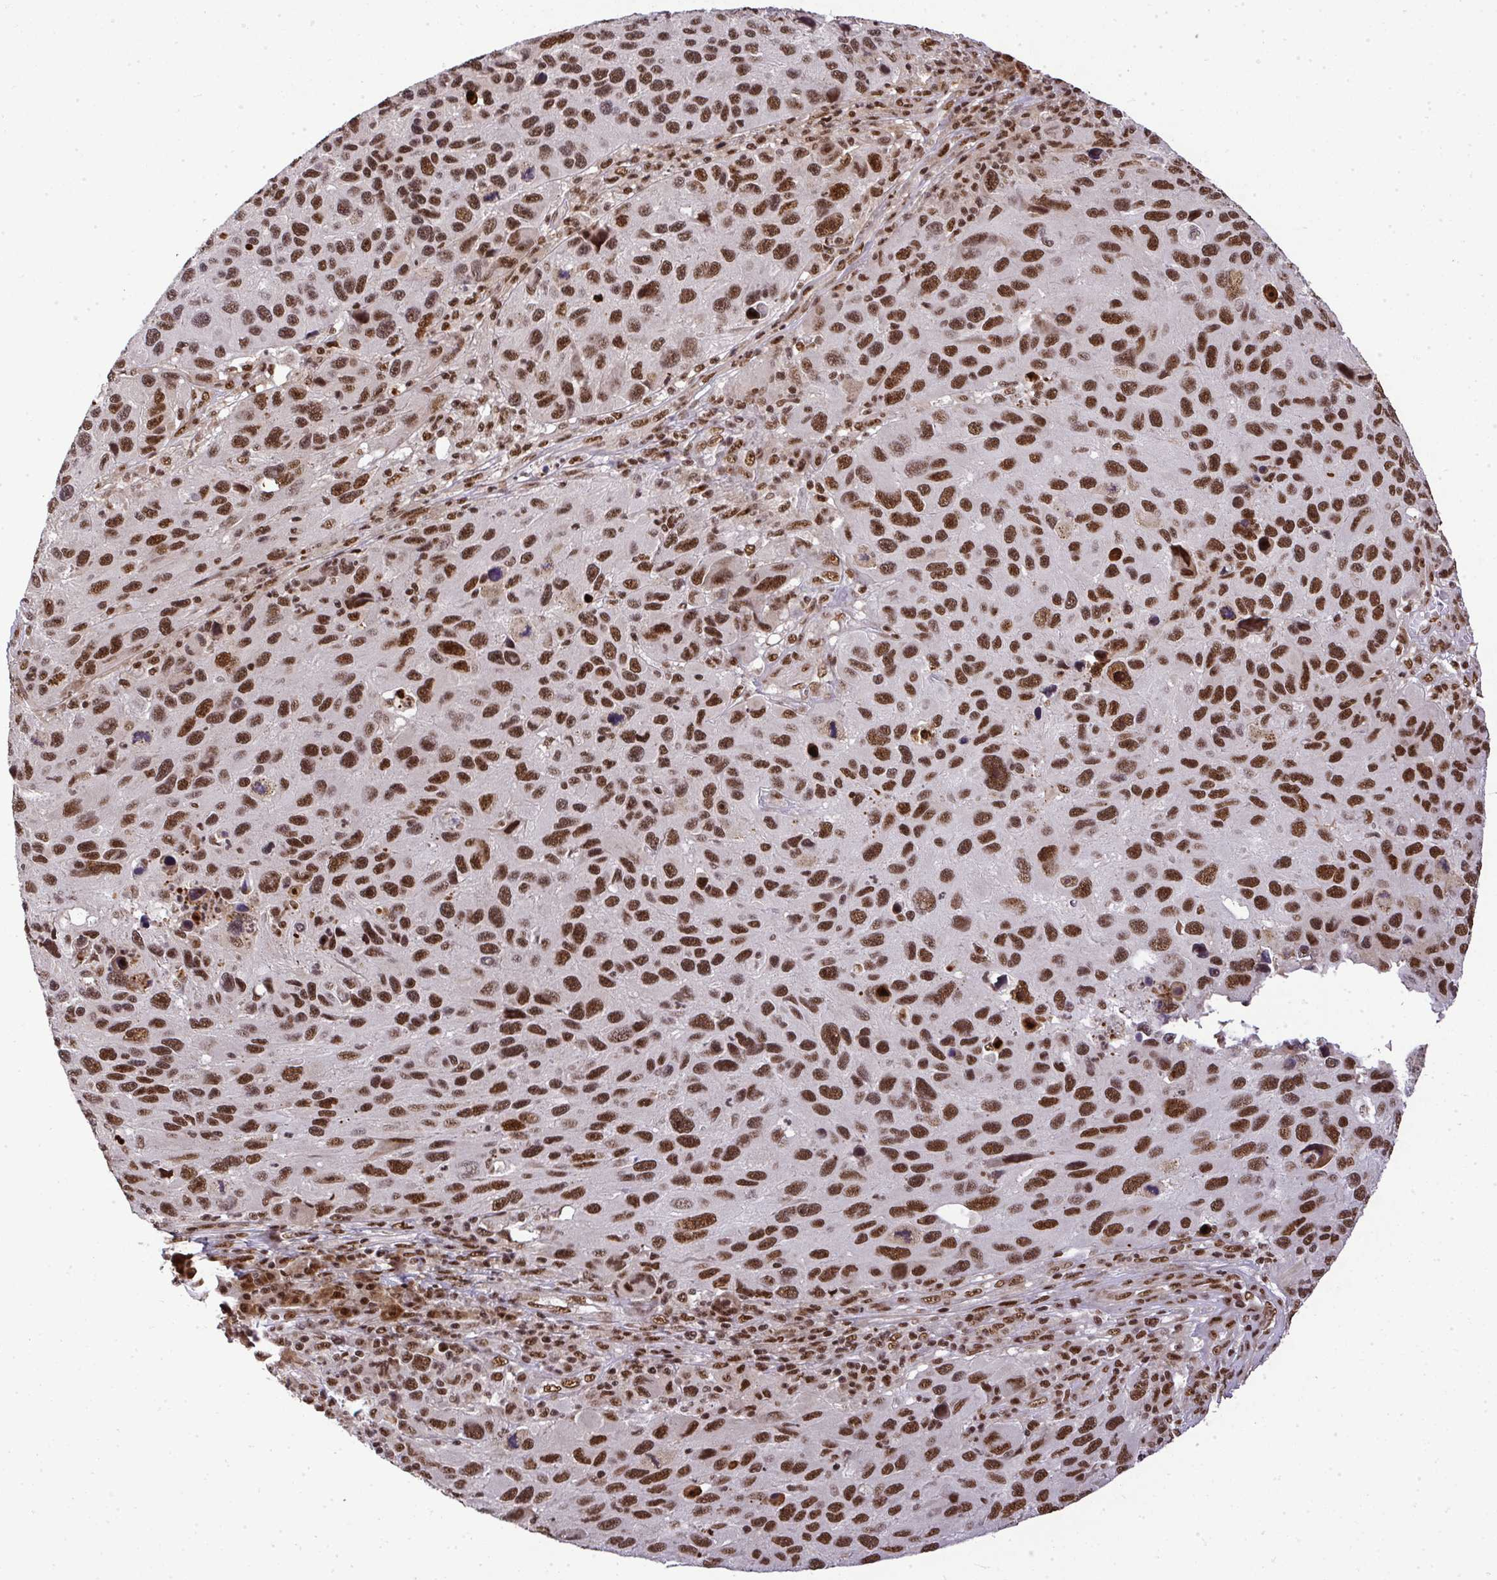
{"staining": {"intensity": "strong", "quantity": ">75%", "location": "nuclear"}, "tissue": "melanoma", "cell_type": "Tumor cells", "image_type": "cancer", "snomed": [{"axis": "morphology", "description": "Malignant melanoma, NOS"}, {"axis": "topography", "description": "Skin"}], "caption": "Melanoma stained with immunohistochemistry shows strong nuclear staining in approximately >75% of tumor cells. Nuclei are stained in blue.", "gene": "U2AF1", "patient": {"sex": "male", "age": 53}}